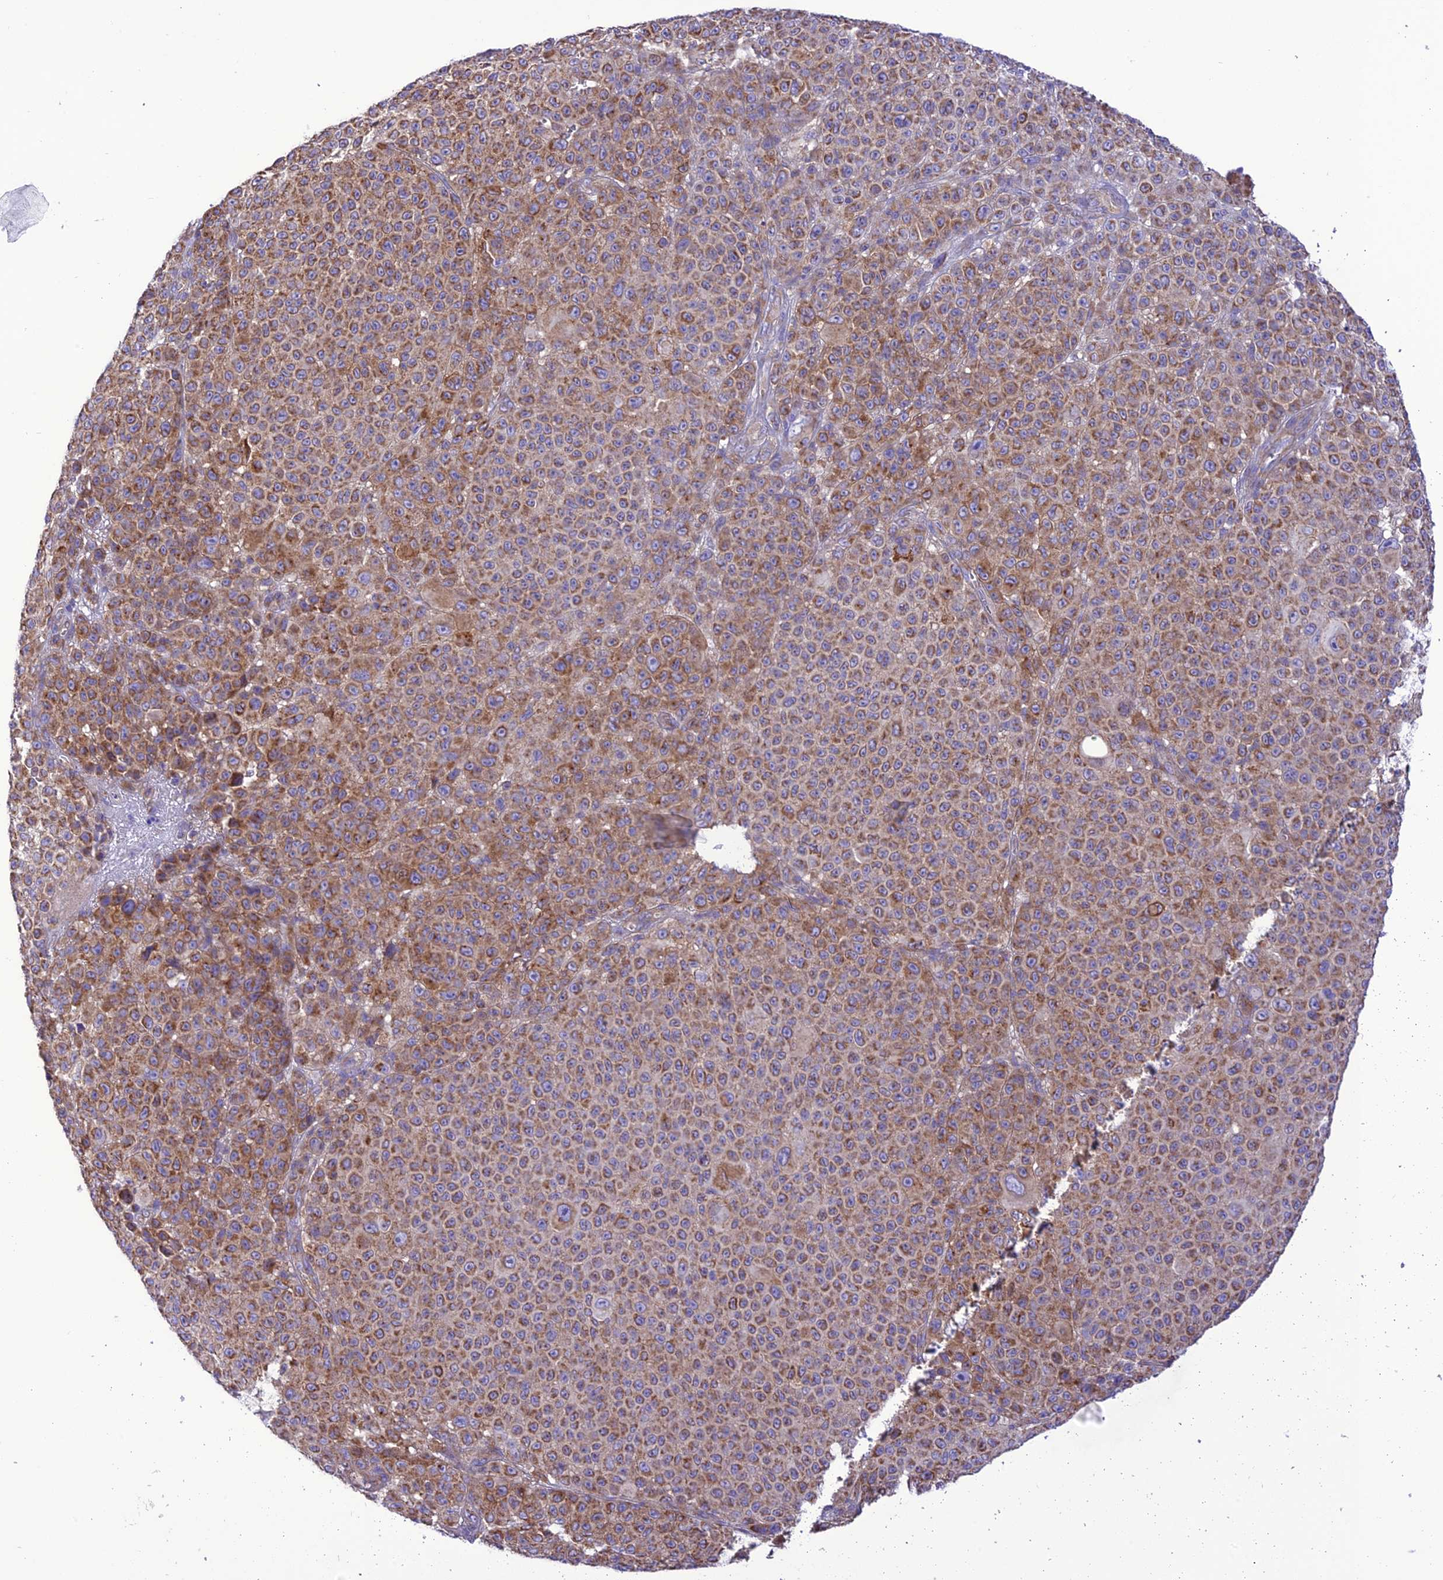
{"staining": {"intensity": "moderate", "quantity": ">75%", "location": "cytoplasmic/membranous"}, "tissue": "melanoma", "cell_type": "Tumor cells", "image_type": "cancer", "snomed": [{"axis": "morphology", "description": "Malignant melanoma, NOS"}, {"axis": "topography", "description": "Skin"}], "caption": "Immunohistochemistry (IHC) image of neoplastic tissue: malignant melanoma stained using IHC exhibits medium levels of moderate protein expression localized specifically in the cytoplasmic/membranous of tumor cells, appearing as a cytoplasmic/membranous brown color.", "gene": "MAP3K12", "patient": {"sex": "female", "age": 94}}